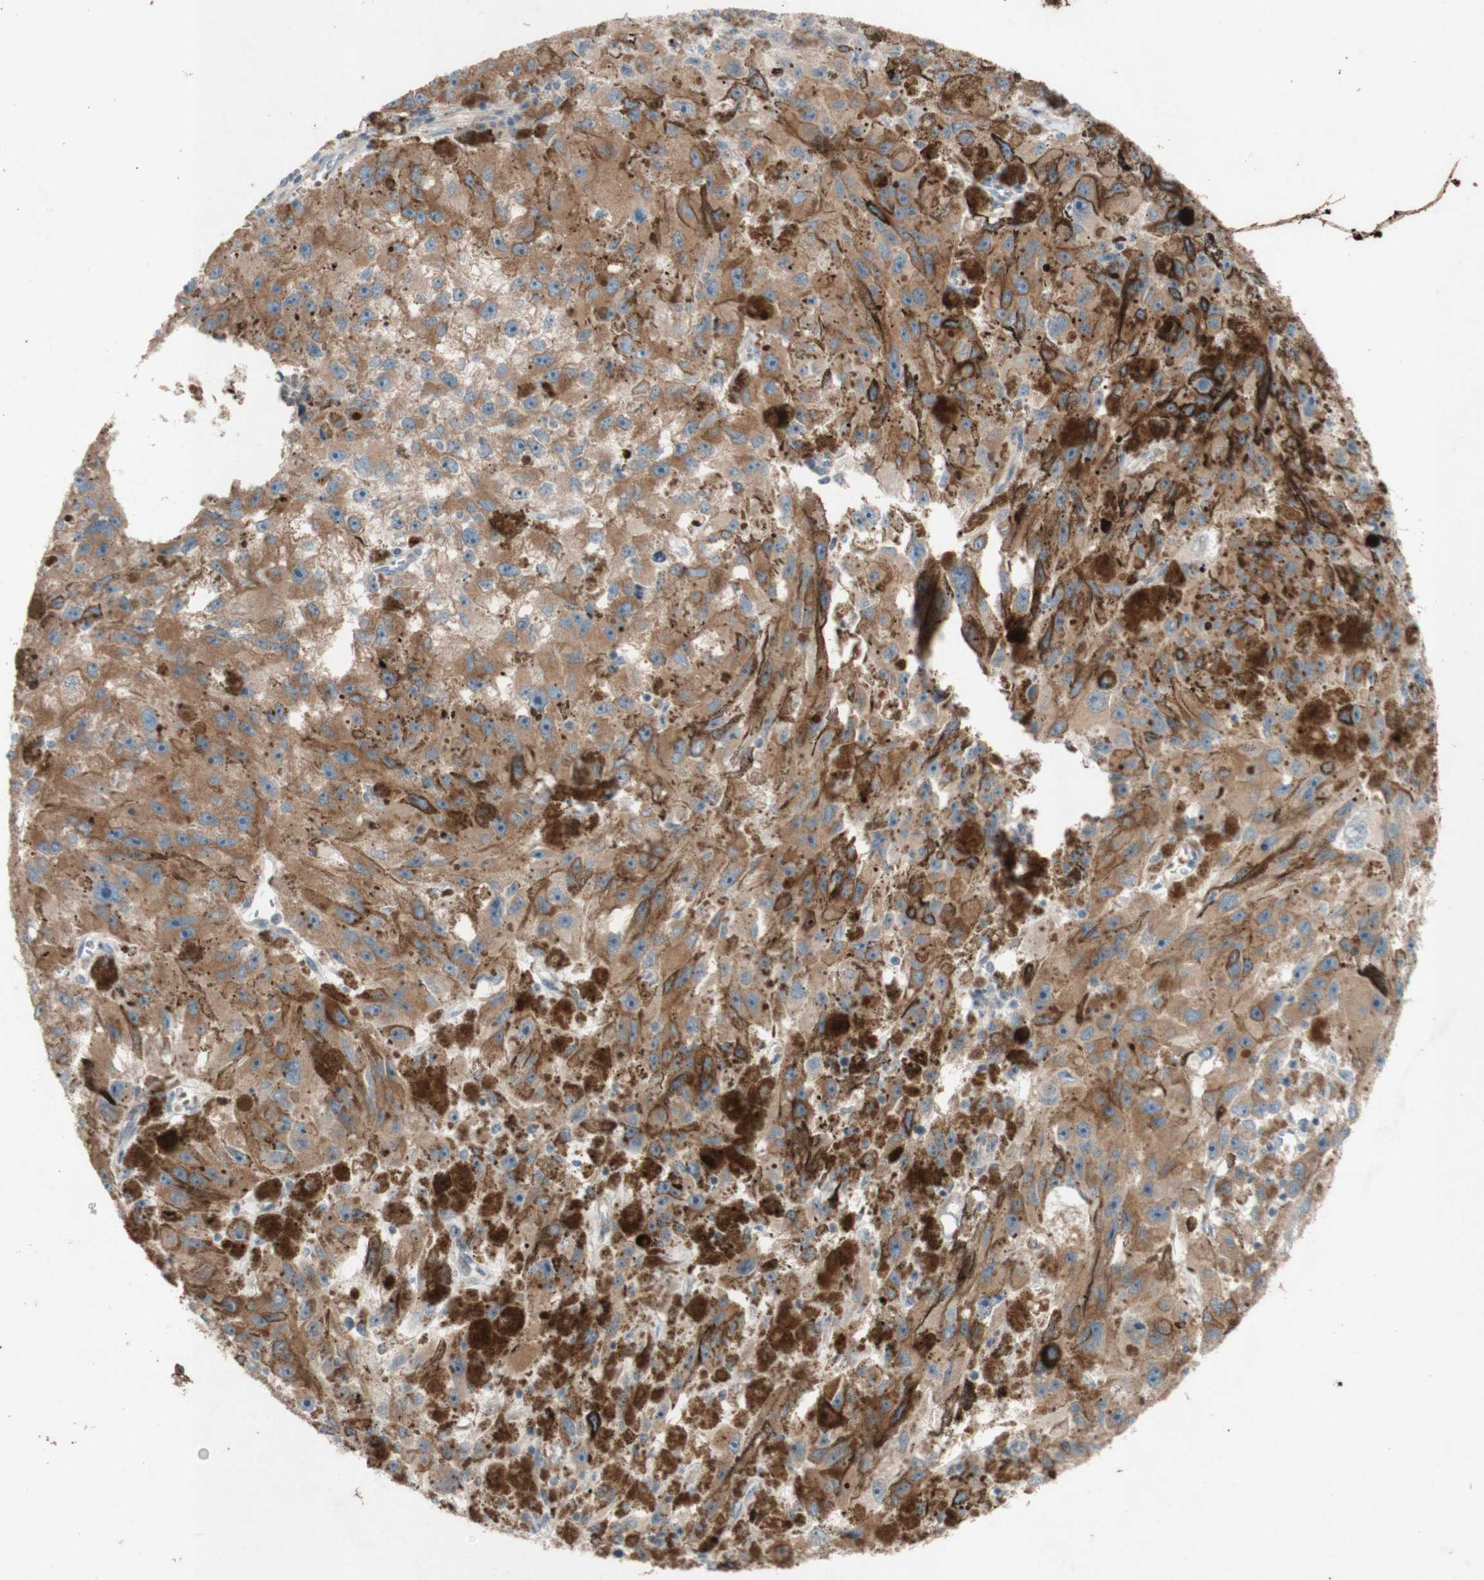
{"staining": {"intensity": "moderate", "quantity": ">75%", "location": "cytoplasmic/membranous"}, "tissue": "melanoma", "cell_type": "Tumor cells", "image_type": "cancer", "snomed": [{"axis": "morphology", "description": "Malignant melanoma, NOS"}, {"axis": "topography", "description": "Skin"}], "caption": "The histopathology image displays immunohistochemical staining of malignant melanoma. There is moderate cytoplasmic/membranous expression is seen in about >75% of tumor cells. Immunohistochemistry (ihc) stains the protein of interest in brown and the nuclei are stained blue.", "gene": "TST", "patient": {"sex": "female", "age": 104}}